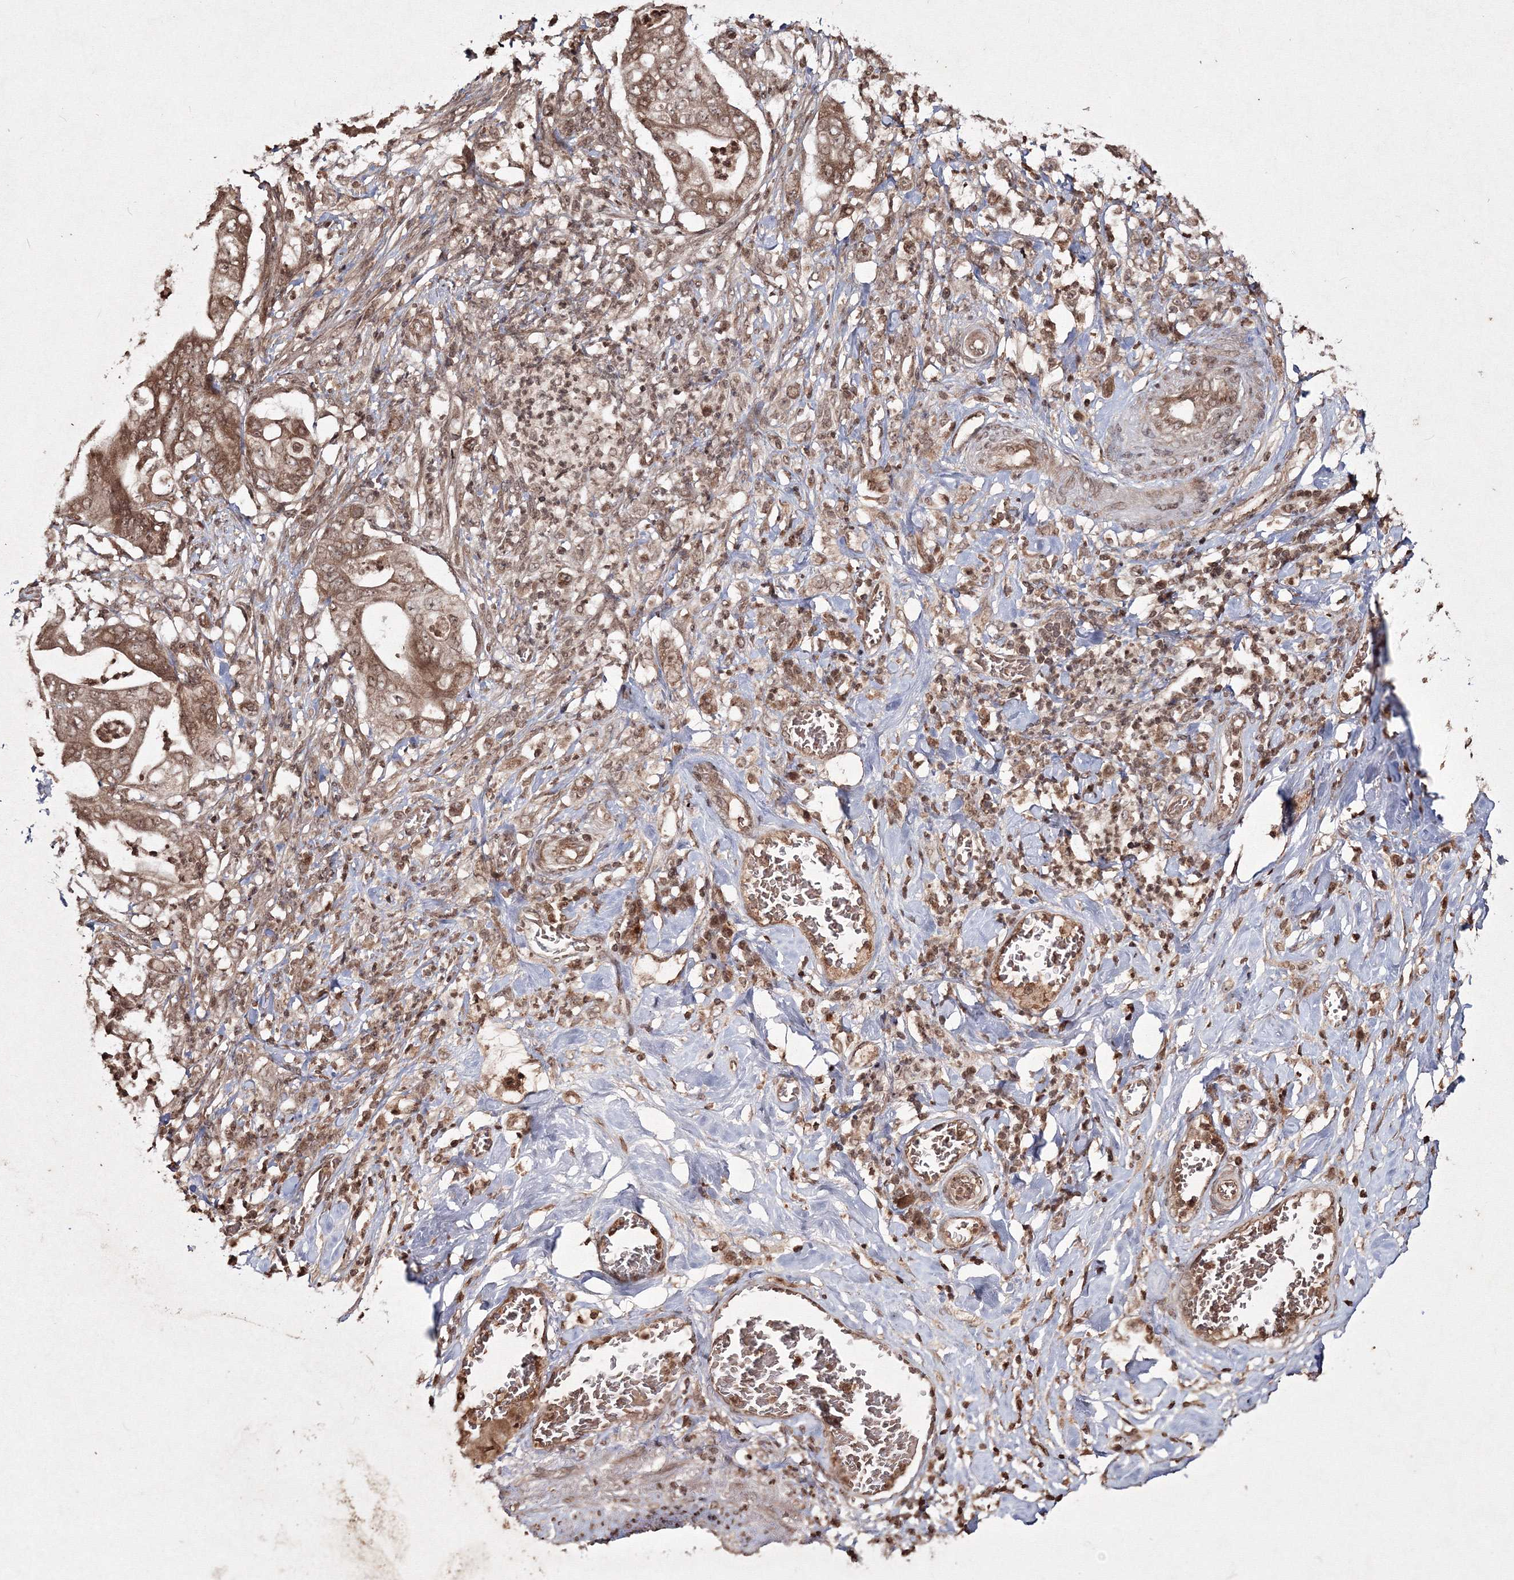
{"staining": {"intensity": "strong", "quantity": ">75%", "location": "cytoplasmic/membranous,nuclear"}, "tissue": "stomach cancer", "cell_type": "Tumor cells", "image_type": "cancer", "snomed": [{"axis": "morphology", "description": "Adenocarcinoma, NOS"}, {"axis": "topography", "description": "Stomach"}], "caption": "Protein analysis of stomach cancer tissue exhibits strong cytoplasmic/membranous and nuclear positivity in about >75% of tumor cells. (Brightfield microscopy of DAB IHC at high magnification).", "gene": "PEX13", "patient": {"sex": "female", "age": 73}}